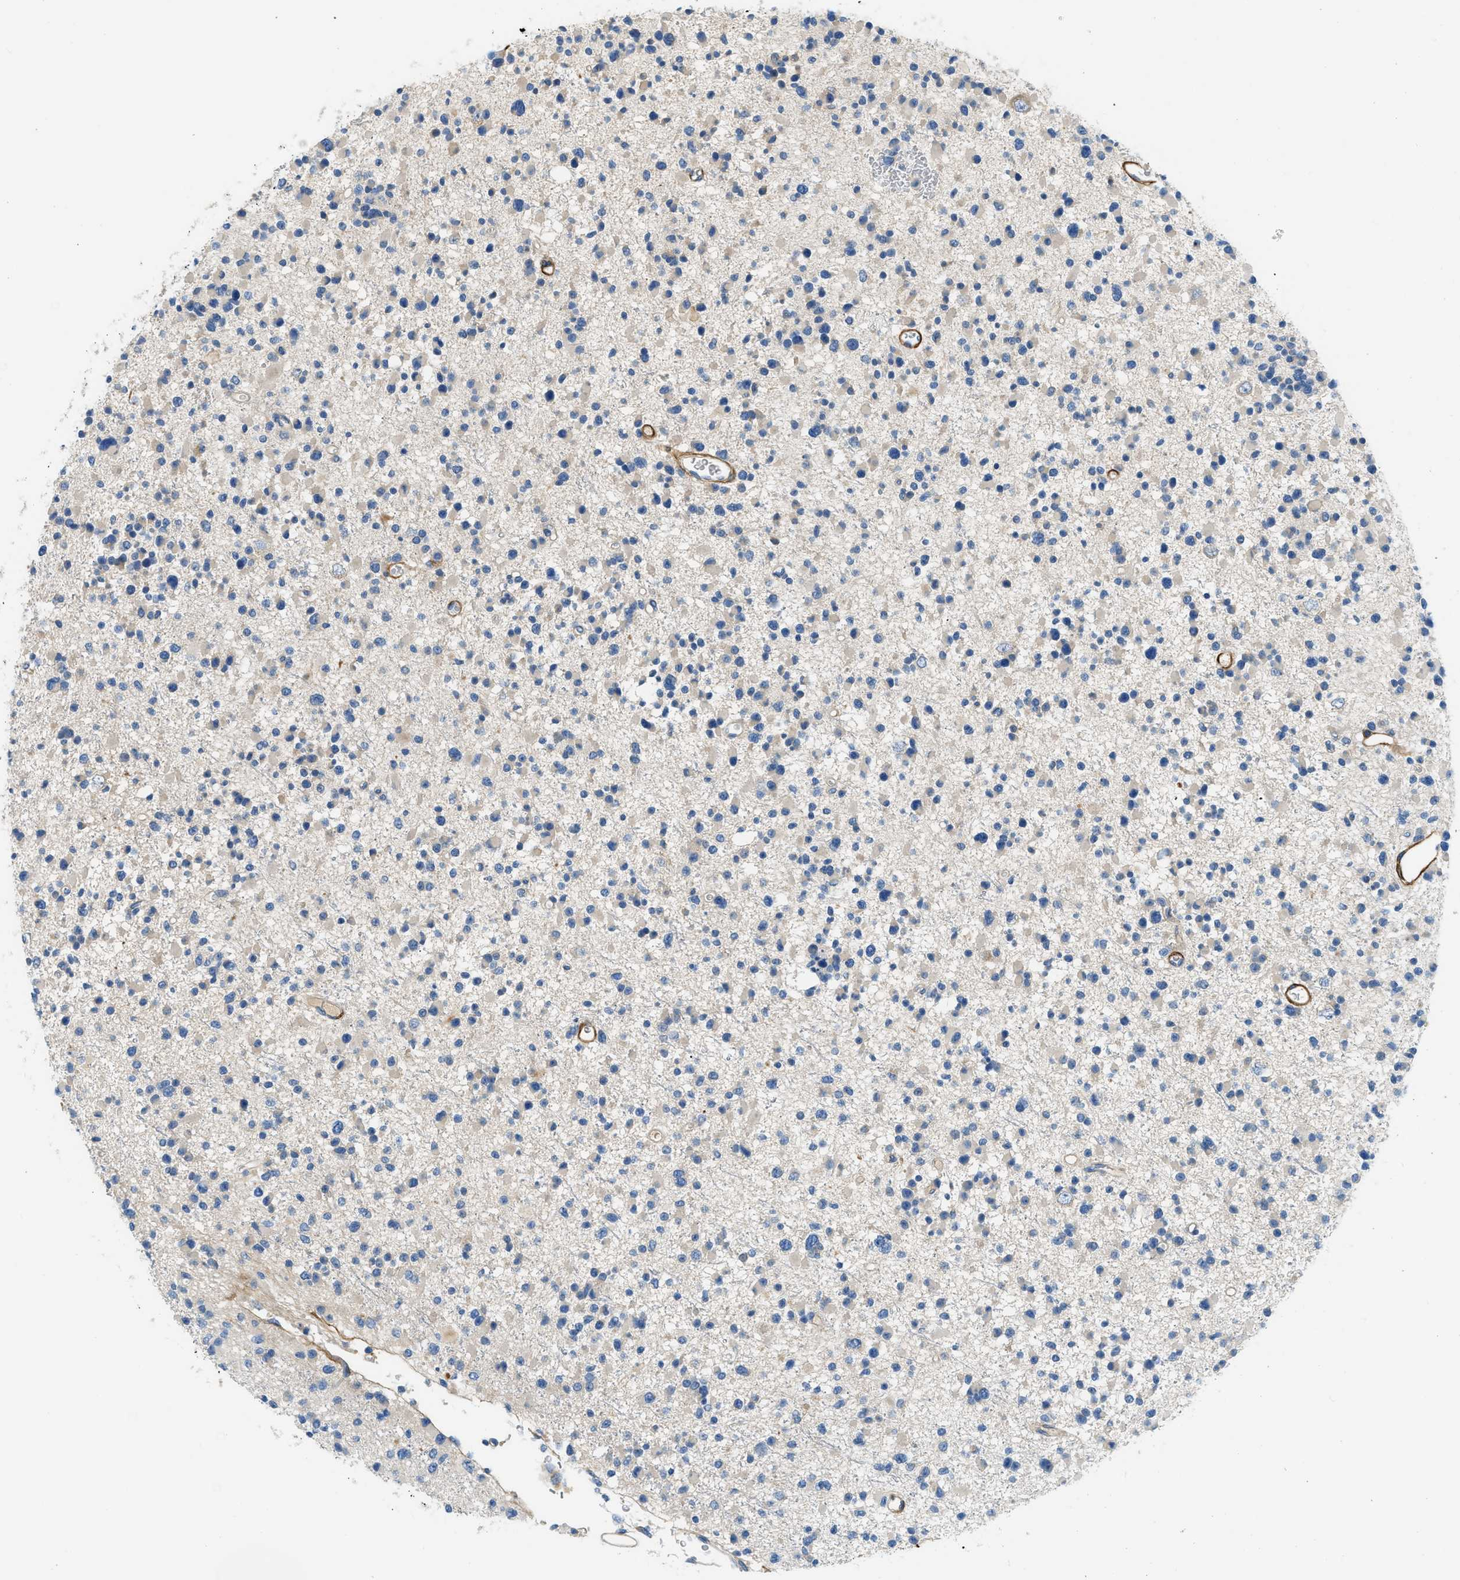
{"staining": {"intensity": "negative", "quantity": "none", "location": "none"}, "tissue": "glioma", "cell_type": "Tumor cells", "image_type": "cancer", "snomed": [{"axis": "morphology", "description": "Glioma, malignant, Low grade"}, {"axis": "topography", "description": "Brain"}], "caption": "IHC histopathology image of neoplastic tissue: human malignant glioma (low-grade) stained with DAB exhibits no significant protein staining in tumor cells.", "gene": "COL15A1", "patient": {"sex": "female", "age": 22}}